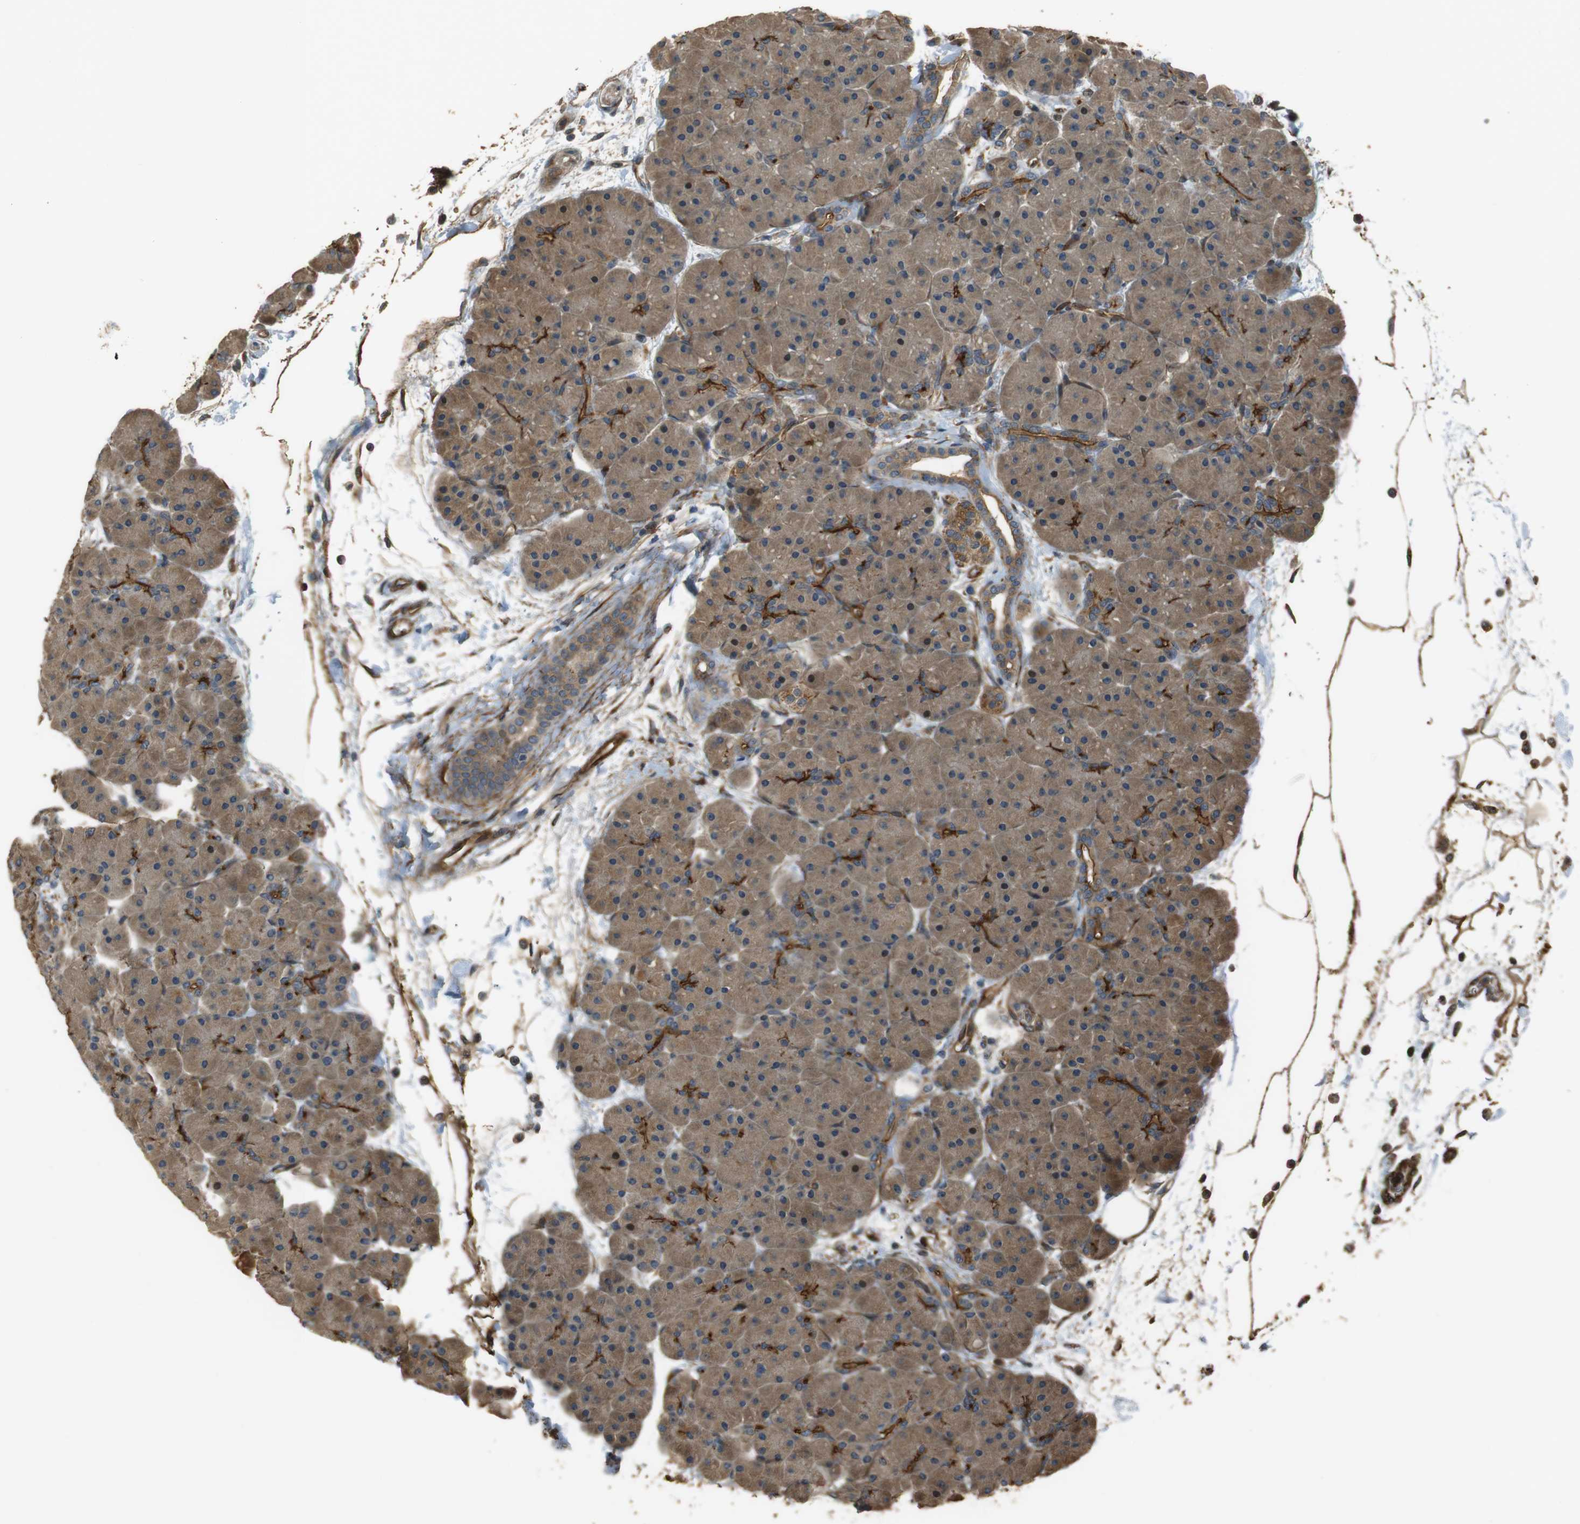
{"staining": {"intensity": "moderate", "quantity": "25%-75%", "location": "cytoplasmic/membranous"}, "tissue": "pancreas", "cell_type": "Exocrine glandular cells", "image_type": "normal", "snomed": [{"axis": "morphology", "description": "Normal tissue, NOS"}, {"axis": "topography", "description": "Pancreas"}], "caption": "Moderate cytoplasmic/membranous positivity is seen in about 25%-75% of exocrine glandular cells in normal pancreas. (DAB (3,3'-diaminobenzidine) = brown stain, brightfield microscopy at high magnification).", "gene": "MSRB3", "patient": {"sex": "male", "age": 66}}